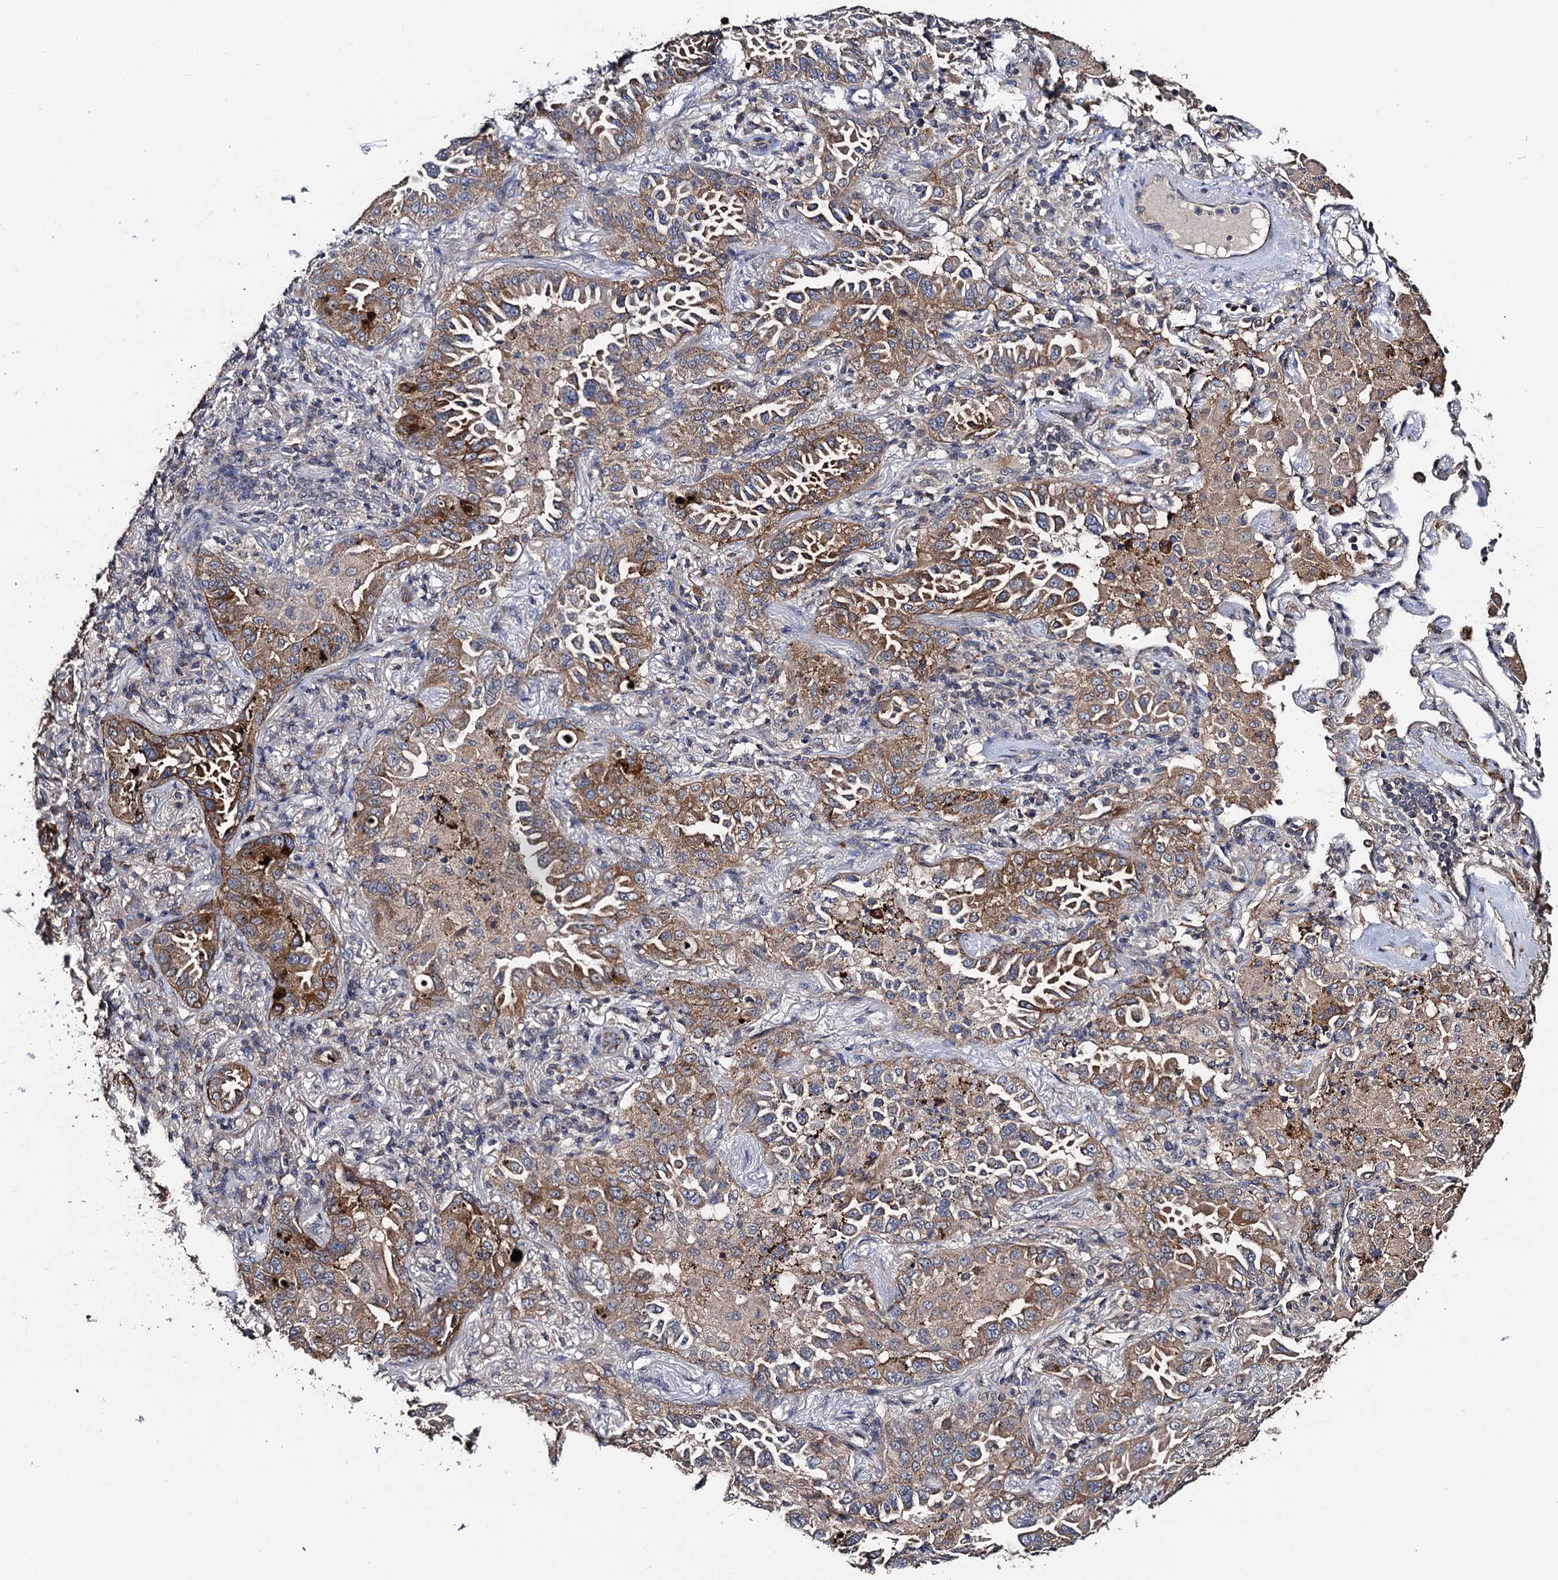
{"staining": {"intensity": "moderate", "quantity": ">75%", "location": "cytoplasmic/membranous"}, "tissue": "lung cancer", "cell_type": "Tumor cells", "image_type": "cancer", "snomed": [{"axis": "morphology", "description": "Adenocarcinoma, NOS"}, {"axis": "topography", "description": "Lung"}], "caption": "Immunohistochemistry image of neoplastic tissue: human lung cancer stained using immunohistochemistry shows medium levels of moderate protein expression localized specifically in the cytoplasmic/membranous of tumor cells, appearing as a cytoplasmic/membranous brown color.", "gene": "PPTC7", "patient": {"sex": "female", "age": 69}}